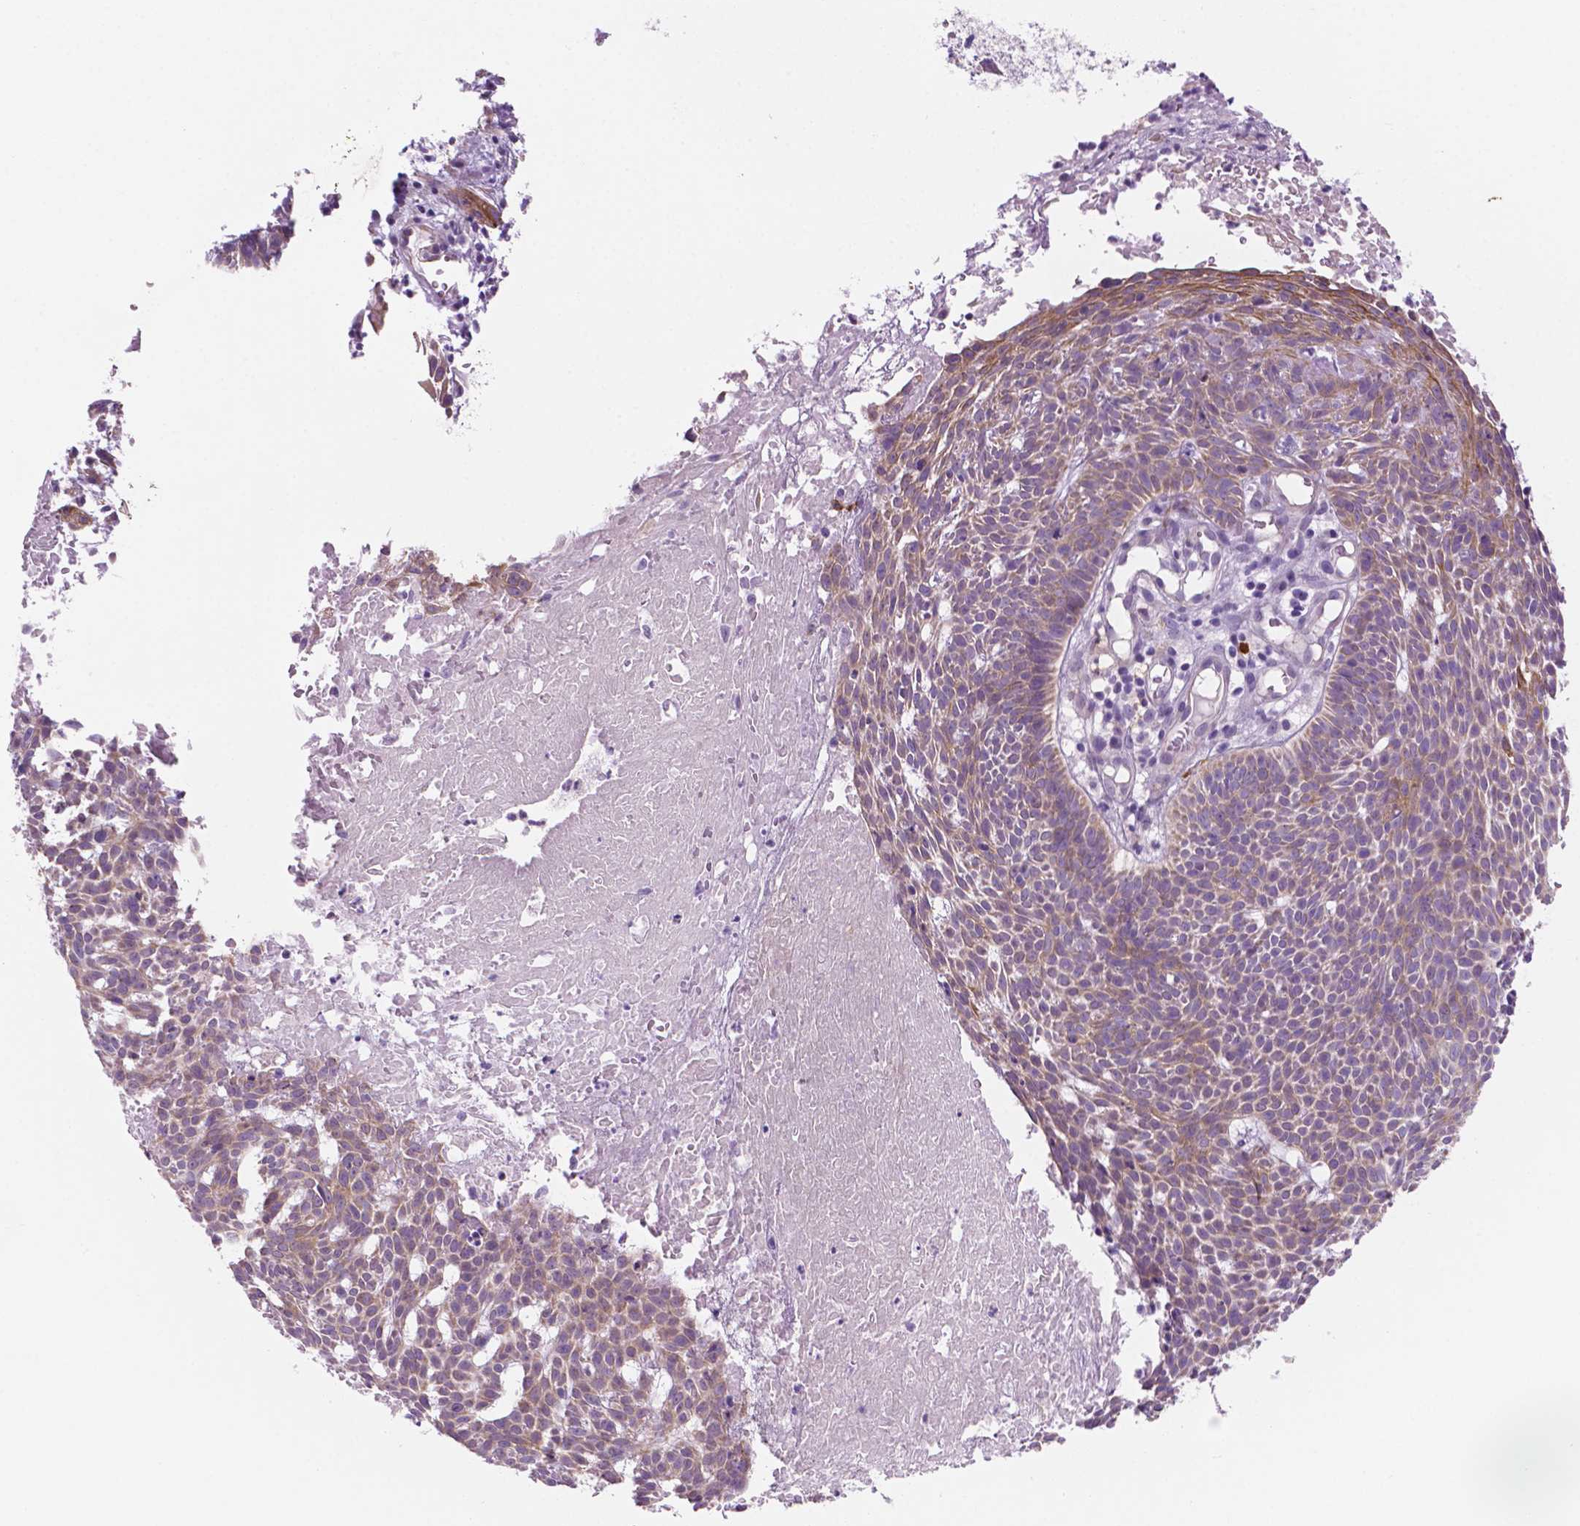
{"staining": {"intensity": "weak", "quantity": "25%-75%", "location": "cytoplasmic/membranous"}, "tissue": "skin cancer", "cell_type": "Tumor cells", "image_type": "cancer", "snomed": [{"axis": "morphology", "description": "Basal cell carcinoma"}, {"axis": "topography", "description": "Skin"}], "caption": "The photomicrograph exhibits immunohistochemical staining of skin cancer (basal cell carcinoma). There is weak cytoplasmic/membranous positivity is present in about 25%-75% of tumor cells. The staining was performed using DAB (3,3'-diaminobenzidine), with brown indicating positive protein expression. Nuclei are stained blue with hematoxylin.", "gene": "EPPK1", "patient": {"sex": "male", "age": 59}}